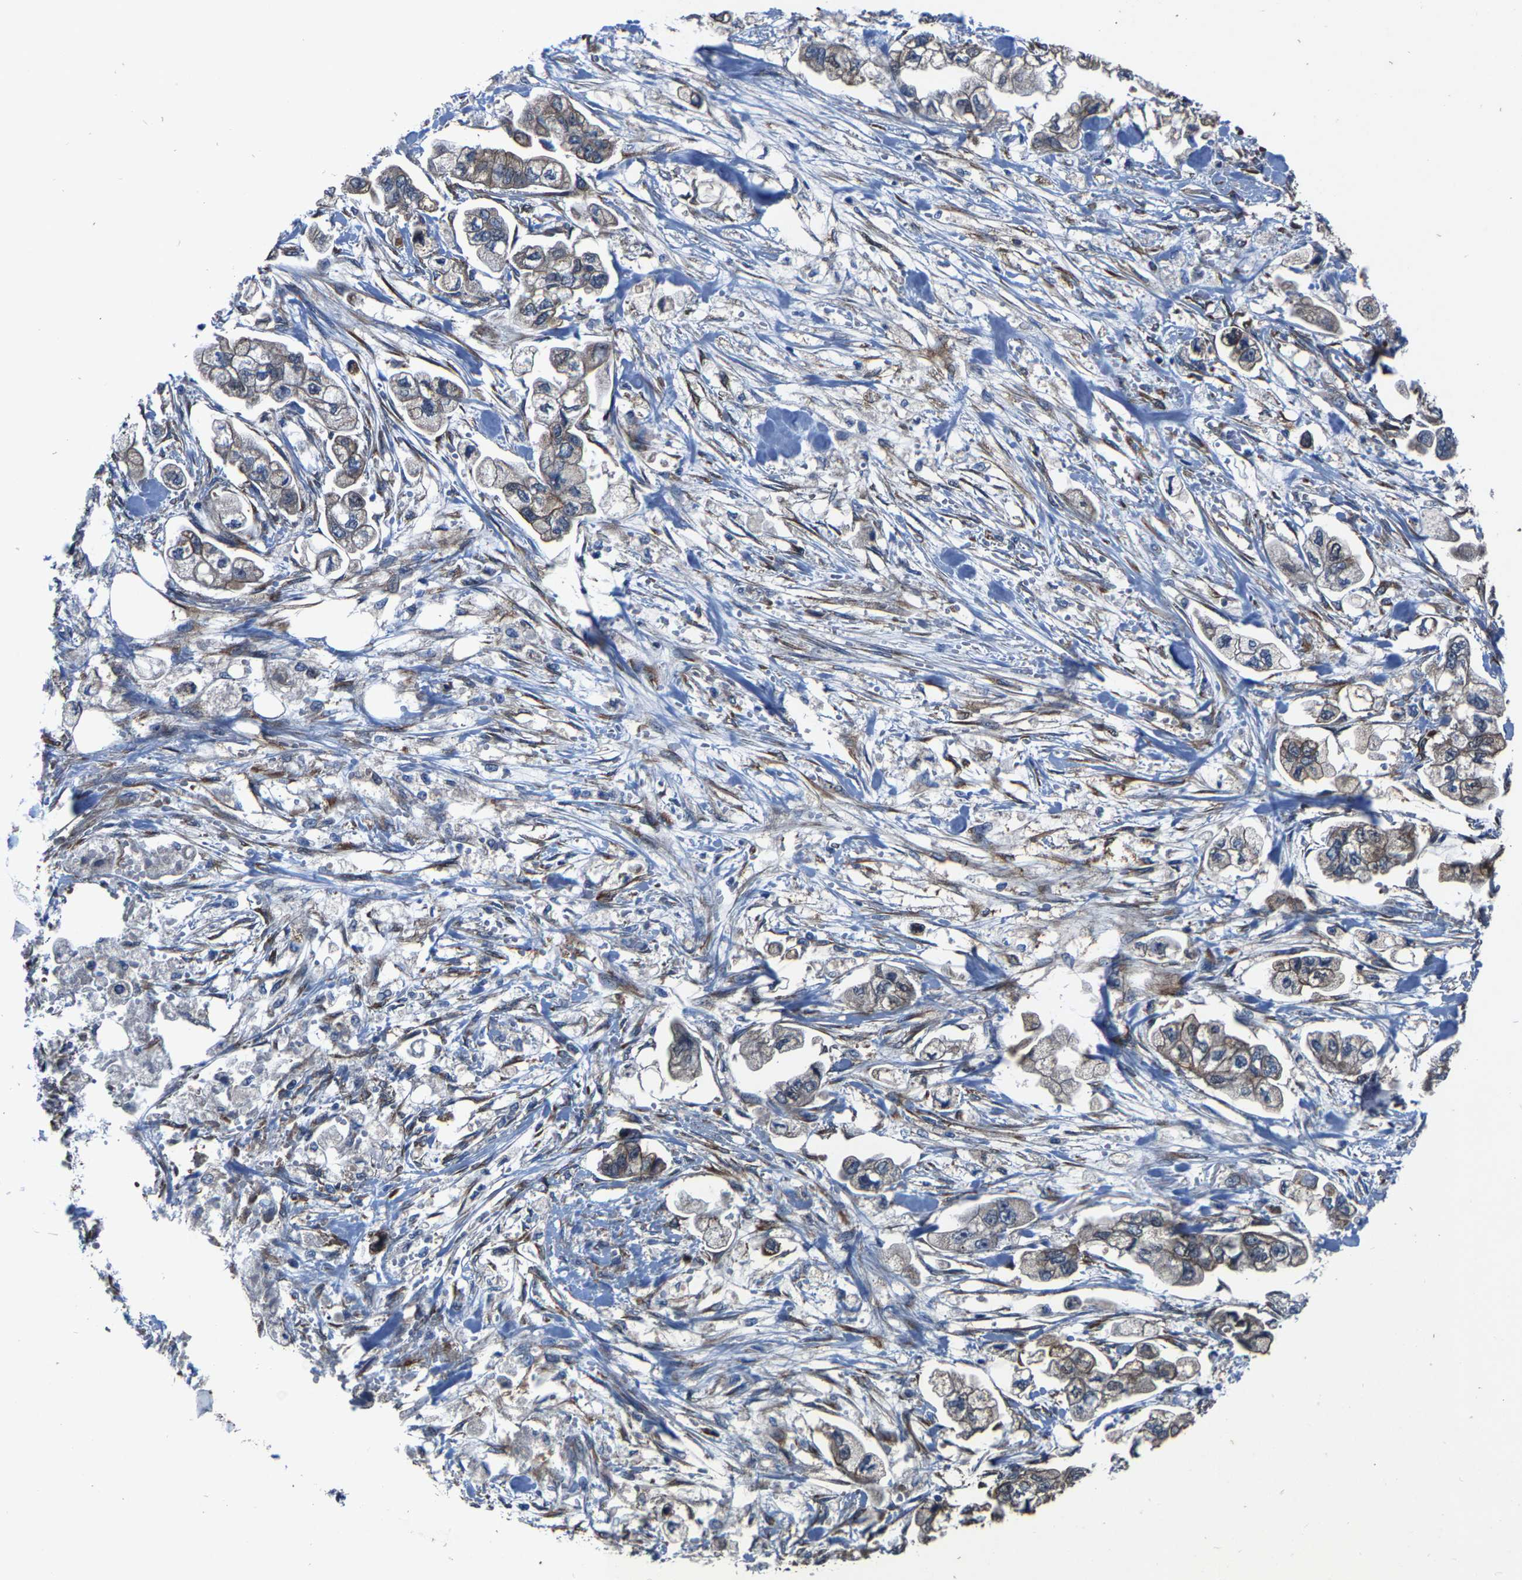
{"staining": {"intensity": "moderate", "quantity": "25%-75%", "location": "cytoplasmic/membranous"}, "tissue": "stomach cancer", "cell_type": "Tumor cells", "image_type": "cancer", "snomed": [{"axis": "morphology", "description": "Normal tissue, NOS"}, {"axis": "morphology", "description": "Adenocarcinoma, NOS"}, {"axis": "topography", "description": "Stomach"}], "caption": "DAB immunohistochemical staining of human stomach cancer demonstrates moderate cytoplasmic/membranous protein staining in about 25%-75% of tumor cells.", "gene": "PDP1", "patient": {"sex": "male", "age": 62}}